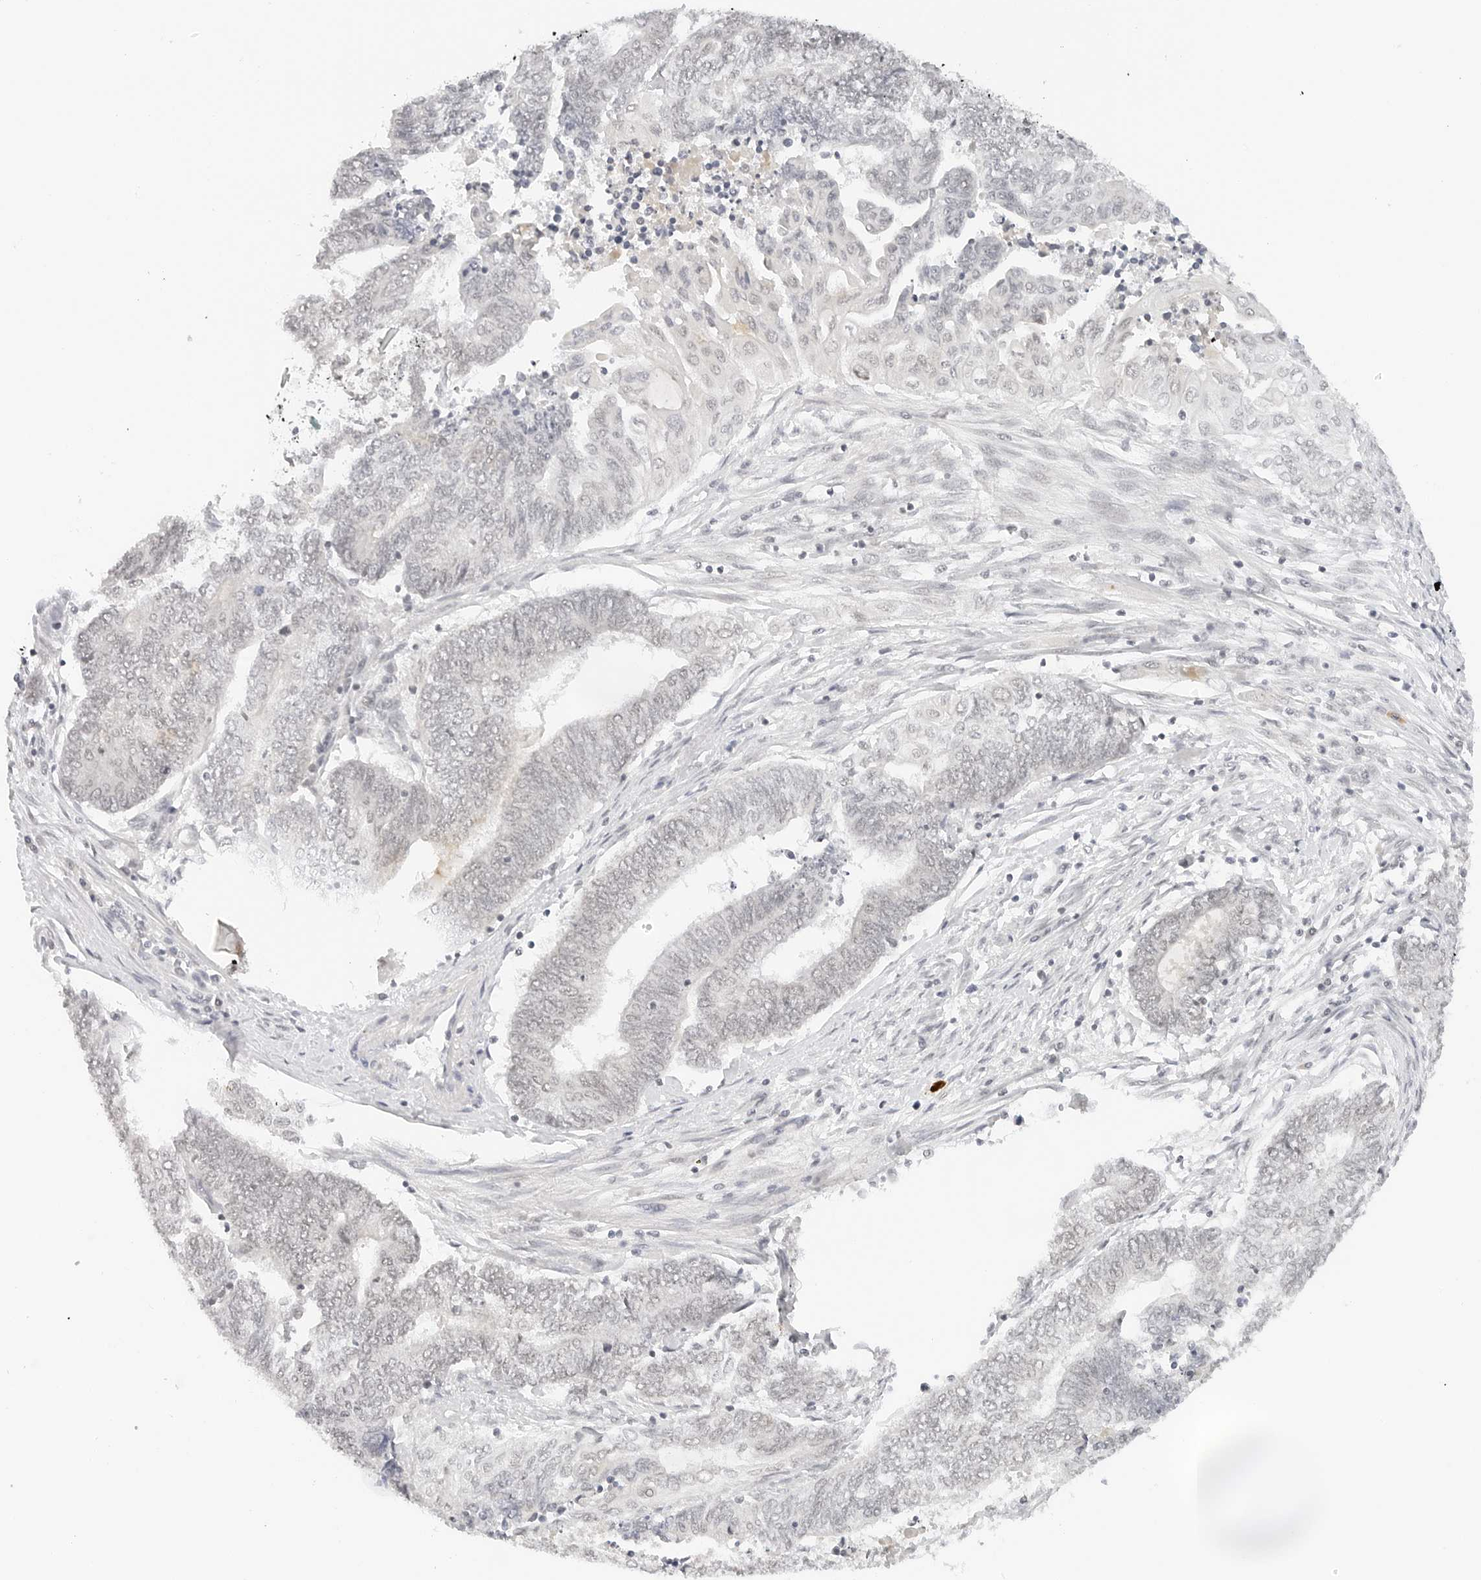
{"staining": {"intensity": "negative", "quantity": "none", "location": "none"}, "tissue": "endometrial cancer", "cell_type": "Tumor cells", "image_type": "cancer", "snomed": [{"axis": "morphology", "description": "Adenocarcinoma, NOS"}, {"axis": "topography", "description": "Uterus"}, {"axis": "topography", "description": "Endometrium"}], "caption": "Immunohistochemical staining of endometrial cancer displays no significant positivity in tumor cells.", "gene": "NEO1", "patient": {"sex": "female", "age": 70}}